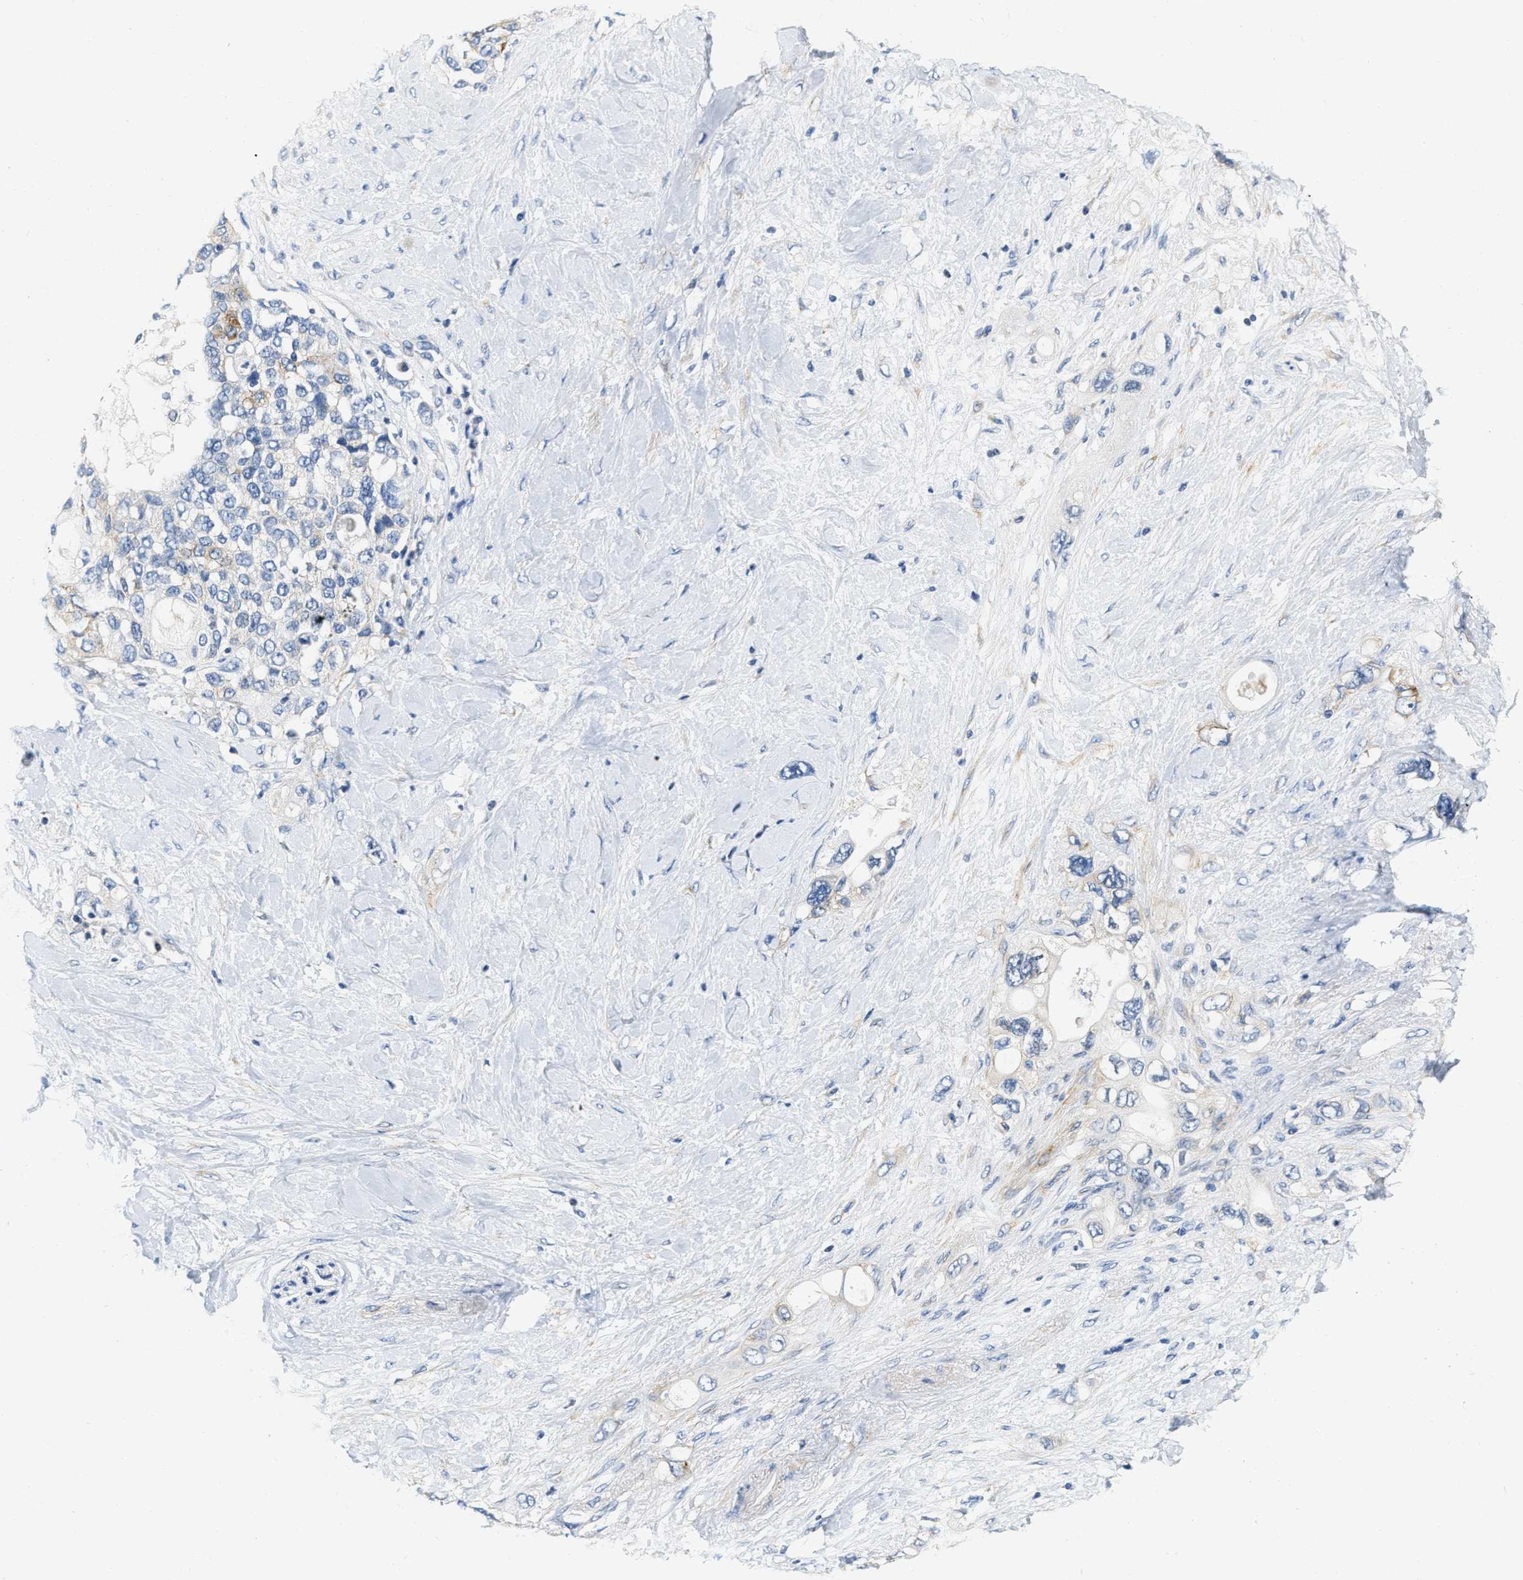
{"staining": {"intensity": "negative", "quantity": "none", "location": "none"}, "tissue": "pancreatic cancer", "cell_type": "Tumor cells", "image_type": "cancer", "snomed": [{"axis": "morphology", "description": "Adenocarcinoma, NOS"}, {"axis": "topography", "description": "Pancreas"}], "caption": "Adenocarcinoma (pancreatic) was stained to show a protein in brown. There is no significant expression in tumor cells. (Stains: DAB (3,3'-diaminobenzidine) immunohistochemistry with hematoxylin counter stain, Microscopy: brightfield microscopy at high magnification).", "gene": "EIF2AK2", "patient": {"sex": "female", "age": 56}}